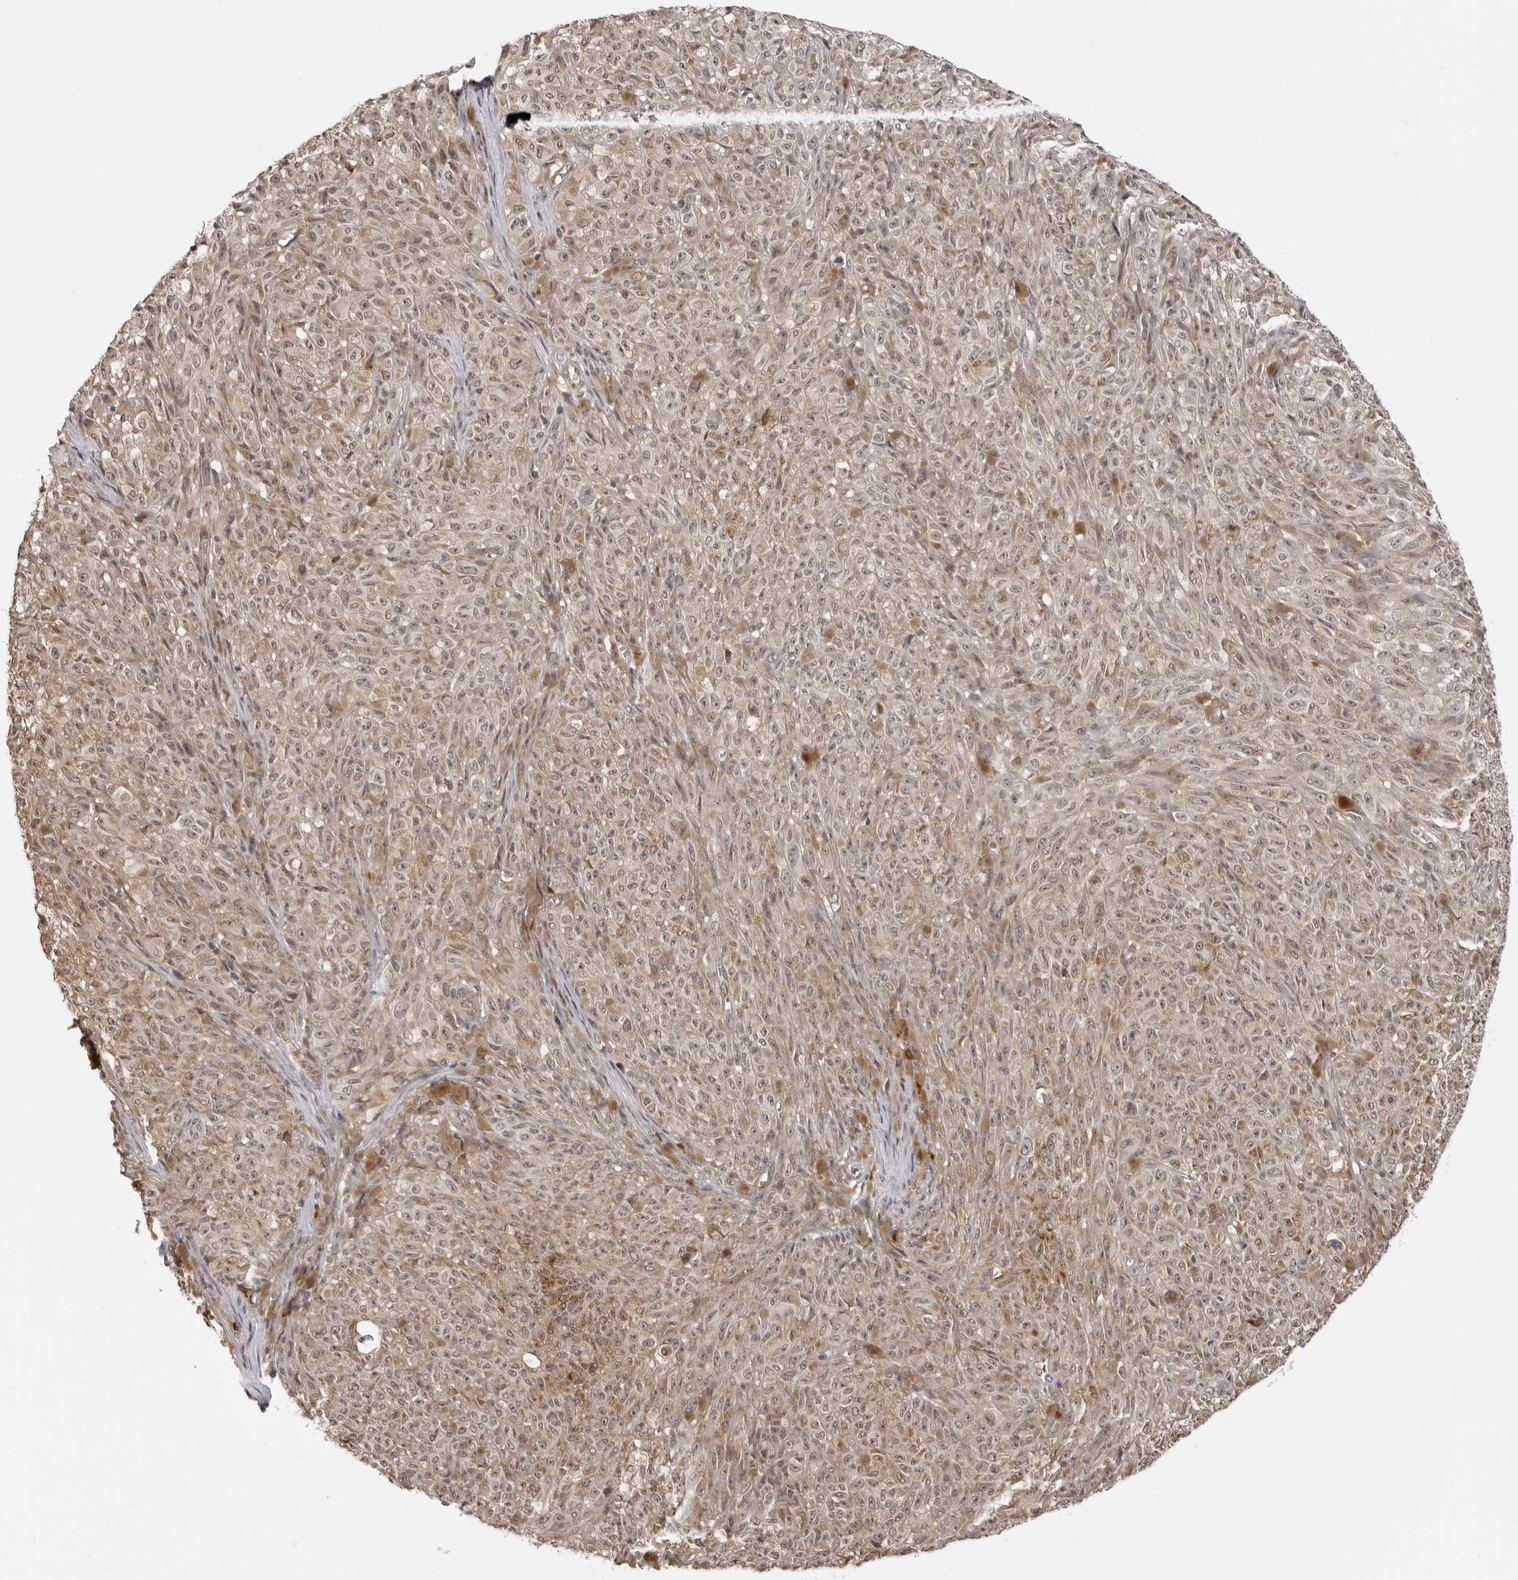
{"staining": {"intensity": "weak", "quantity": "25%-75%", "location": "cytoplasmic/membranous,nuclear"}, "tissue": "melanoma", "cell_type": "Tumor cells", "image_type": "cancer", "snomed": [{"axis": "morphology", "description": "Malignant melanoma, NOS"}, {"axis": "topography", "description": "Skin"}], "caption": "Tumor cells exhibit low levels of weak cytoplasmic/membranous and nuclear expression in about 25%-75% of cells in malignant melanoma.", "gene": "ZC3H11A", "patient": {"sex": "female", "age": 82}}